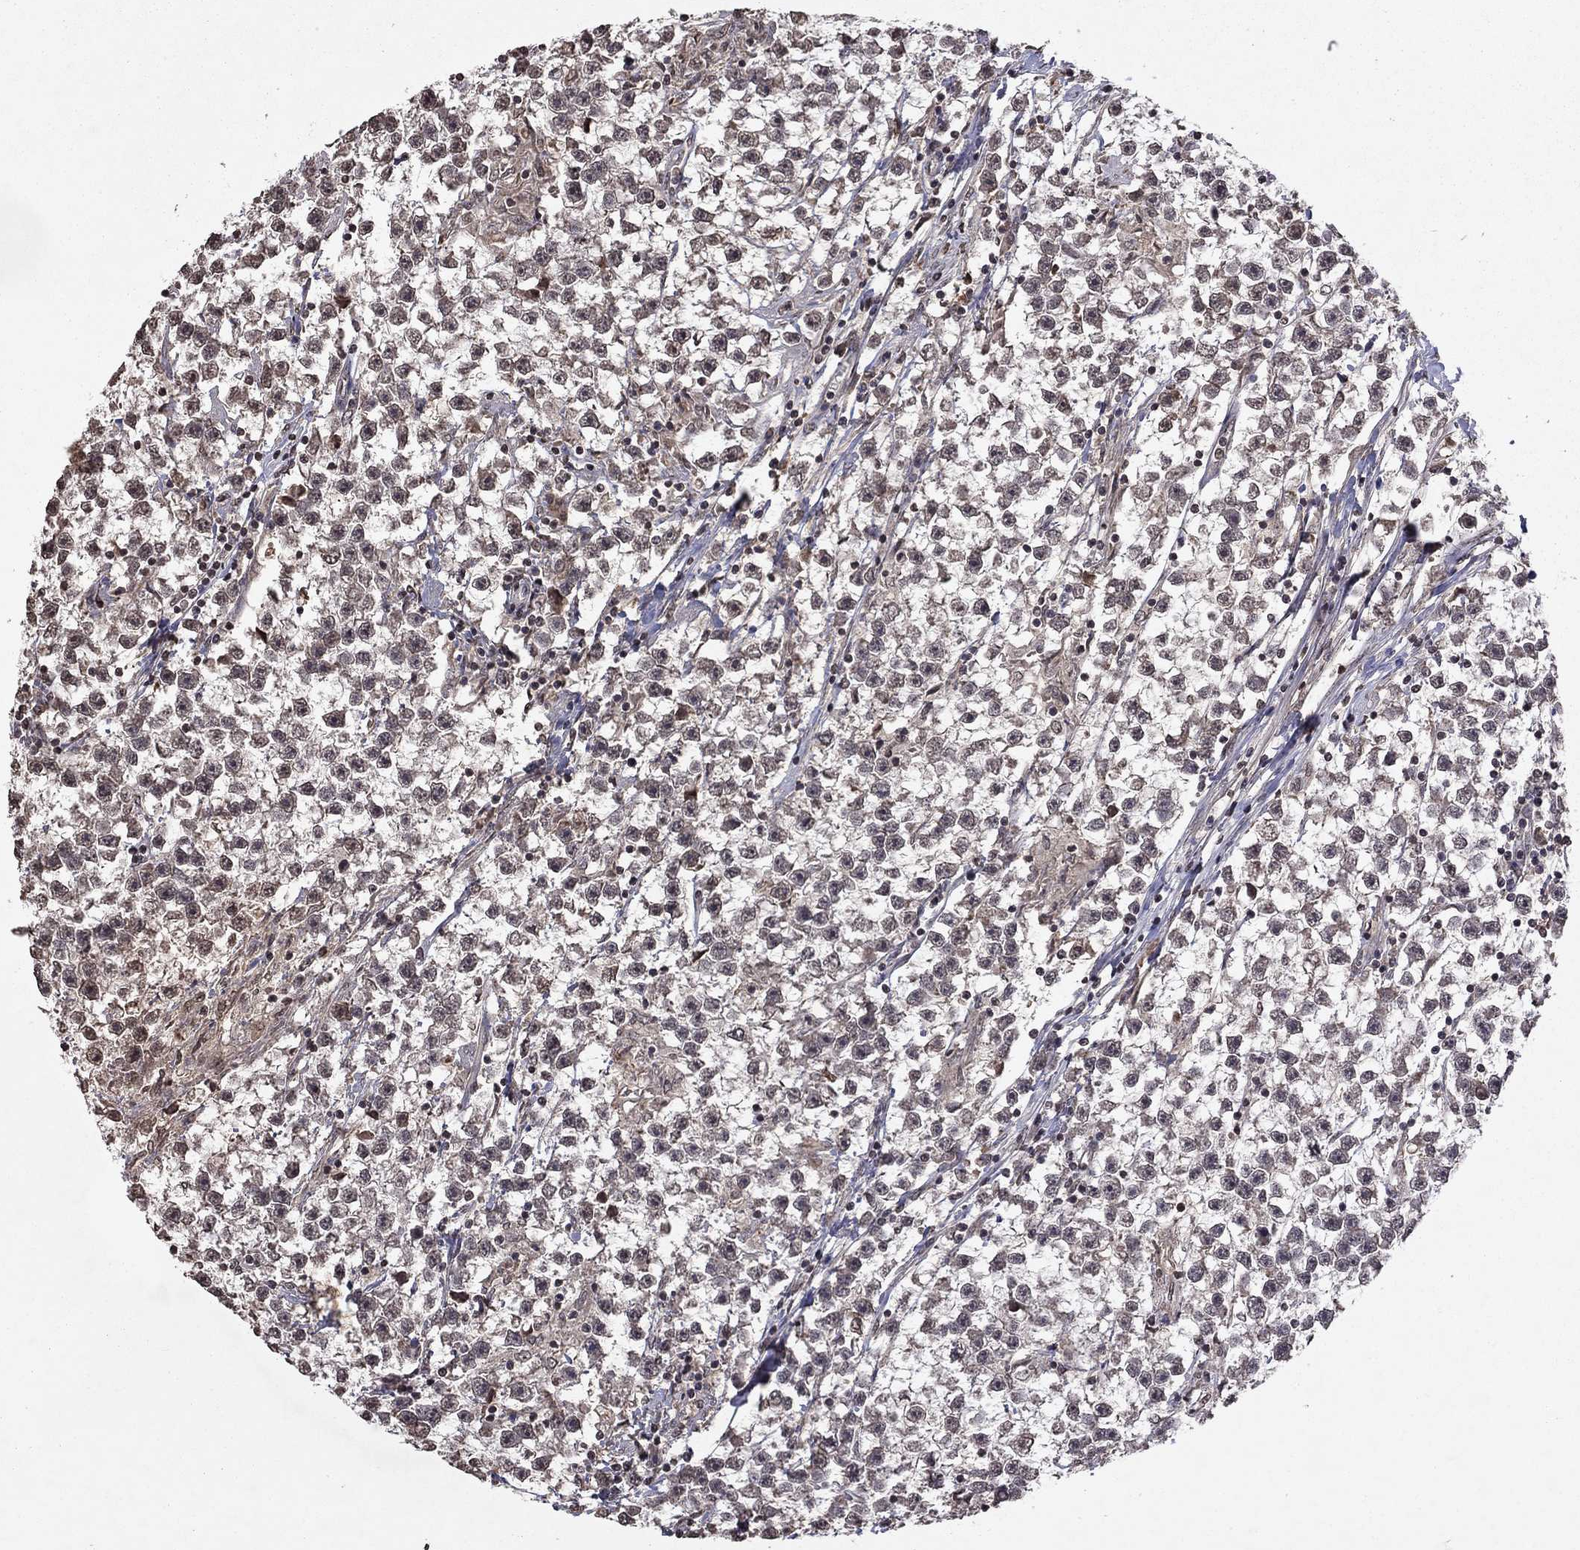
{"staining": {"intensity": "negative", "quantity": "none", "location": "none"}, "tissue": "testis cancer", "cell_type": "Tumor cells", "image_type": "cancer", "snomed": [{"axis": "morphology", "description": "Seminoma, NOS"}, {"axis": "topography", "description": "Testis"}], "caption": "Immunohistochemistry (IHC) photomicrograph of testis cancer (seminoma) stained for a protein (brown), which demonstrates no expression in tumor cells.", "gene": "NLGN1", "patient": {"sex": "male", "age": 59}}